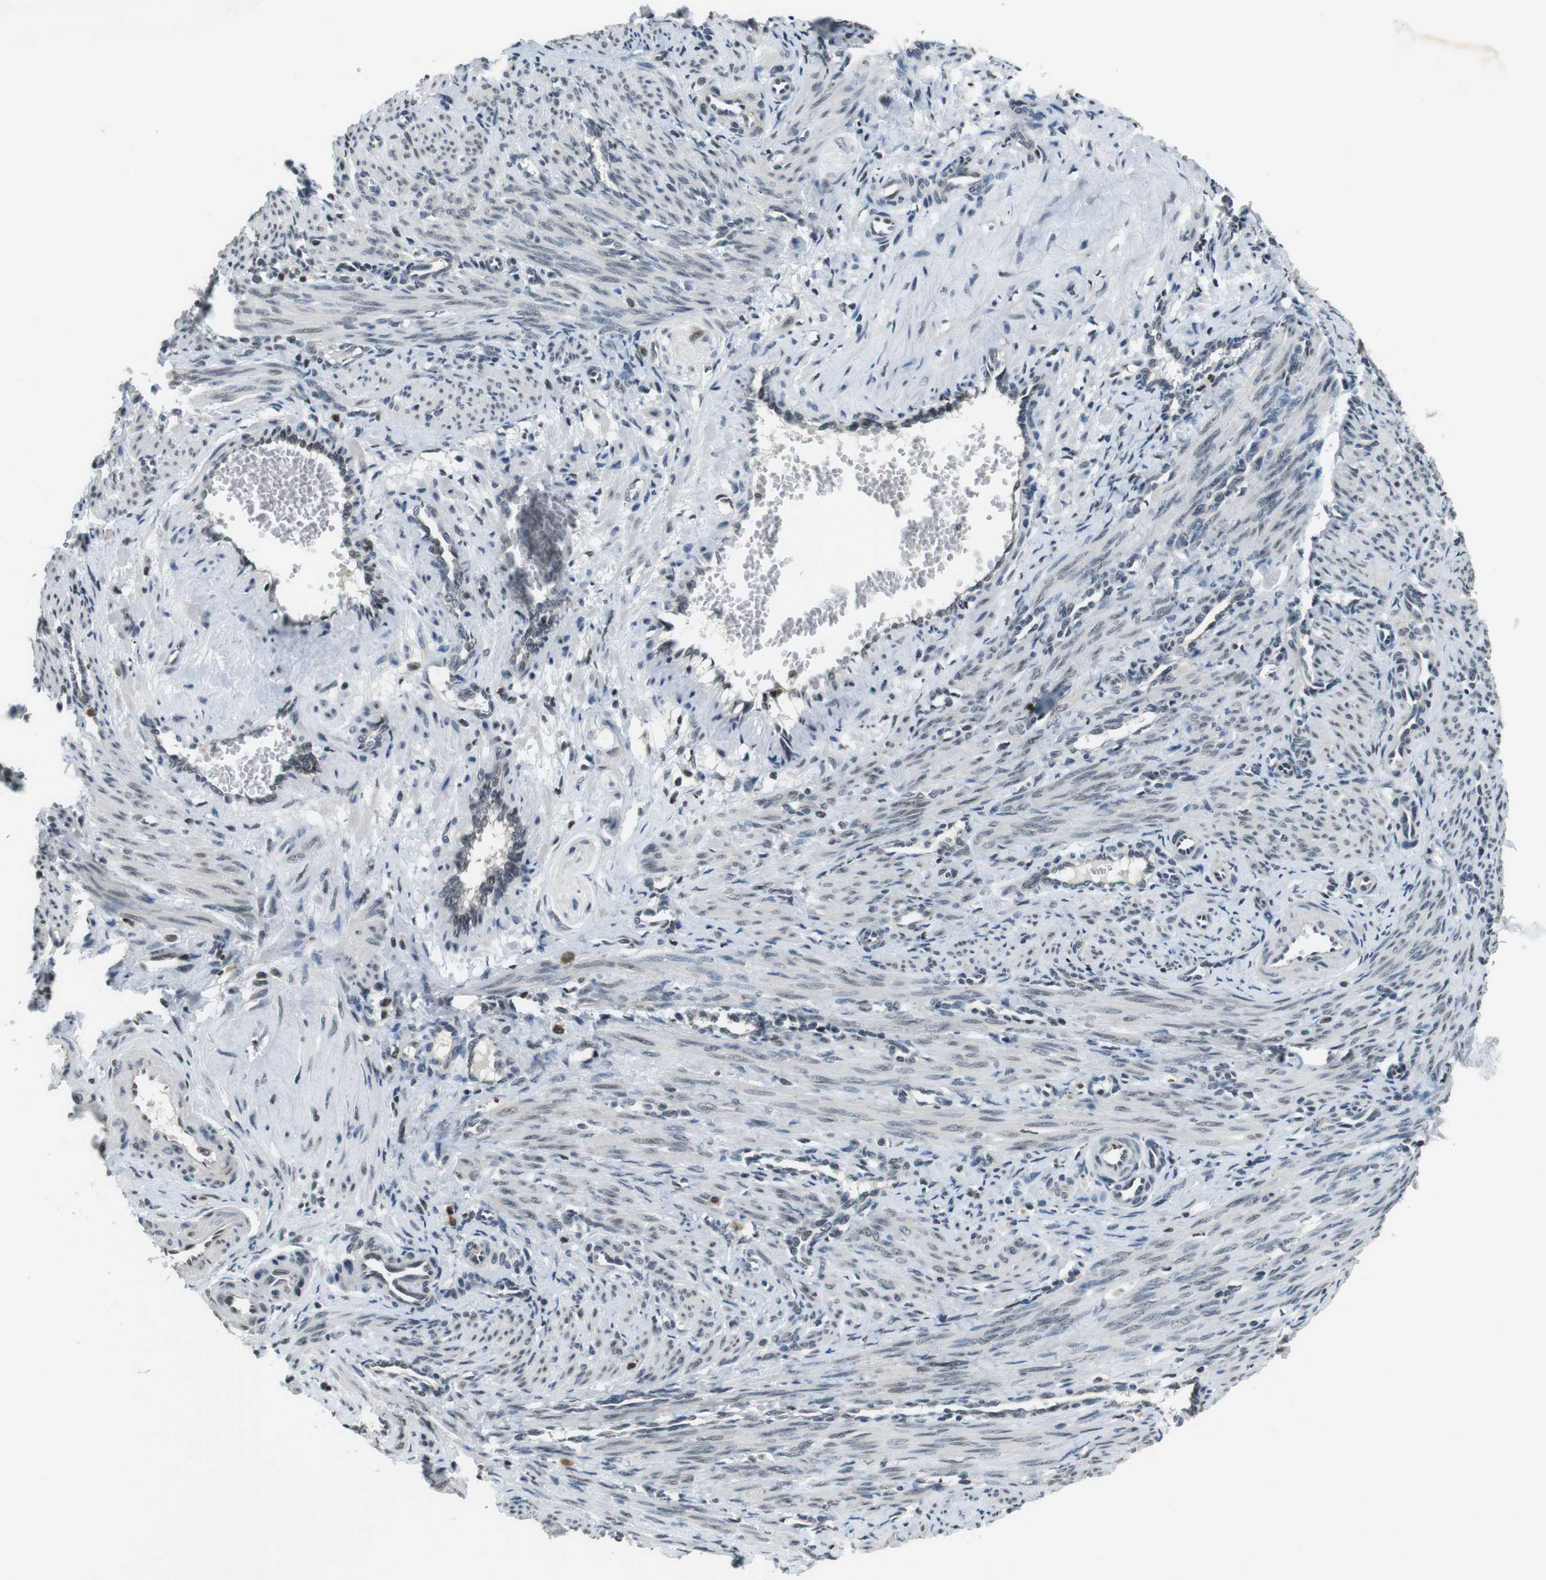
{"staining": {"intensity": "negative", "quantity": "none", "location": "none"}, "tissue": "smooth muscle", "cell_type": "Smooth muscle cells", "image_type": "normal", "snomed": [{"axis": "morphology", "description": "Normal tissue, NOS"}, {"axis": "topography", "description": "Endometrium"}], "caption": "Immunohistochemistry histopathology image of normal human smooth muscle stained for a protein (brown), which demonstrates no positivity in smooth muscle cells.", "gene": "NEK4", "patient": {"sex": "female", "age": 33}}